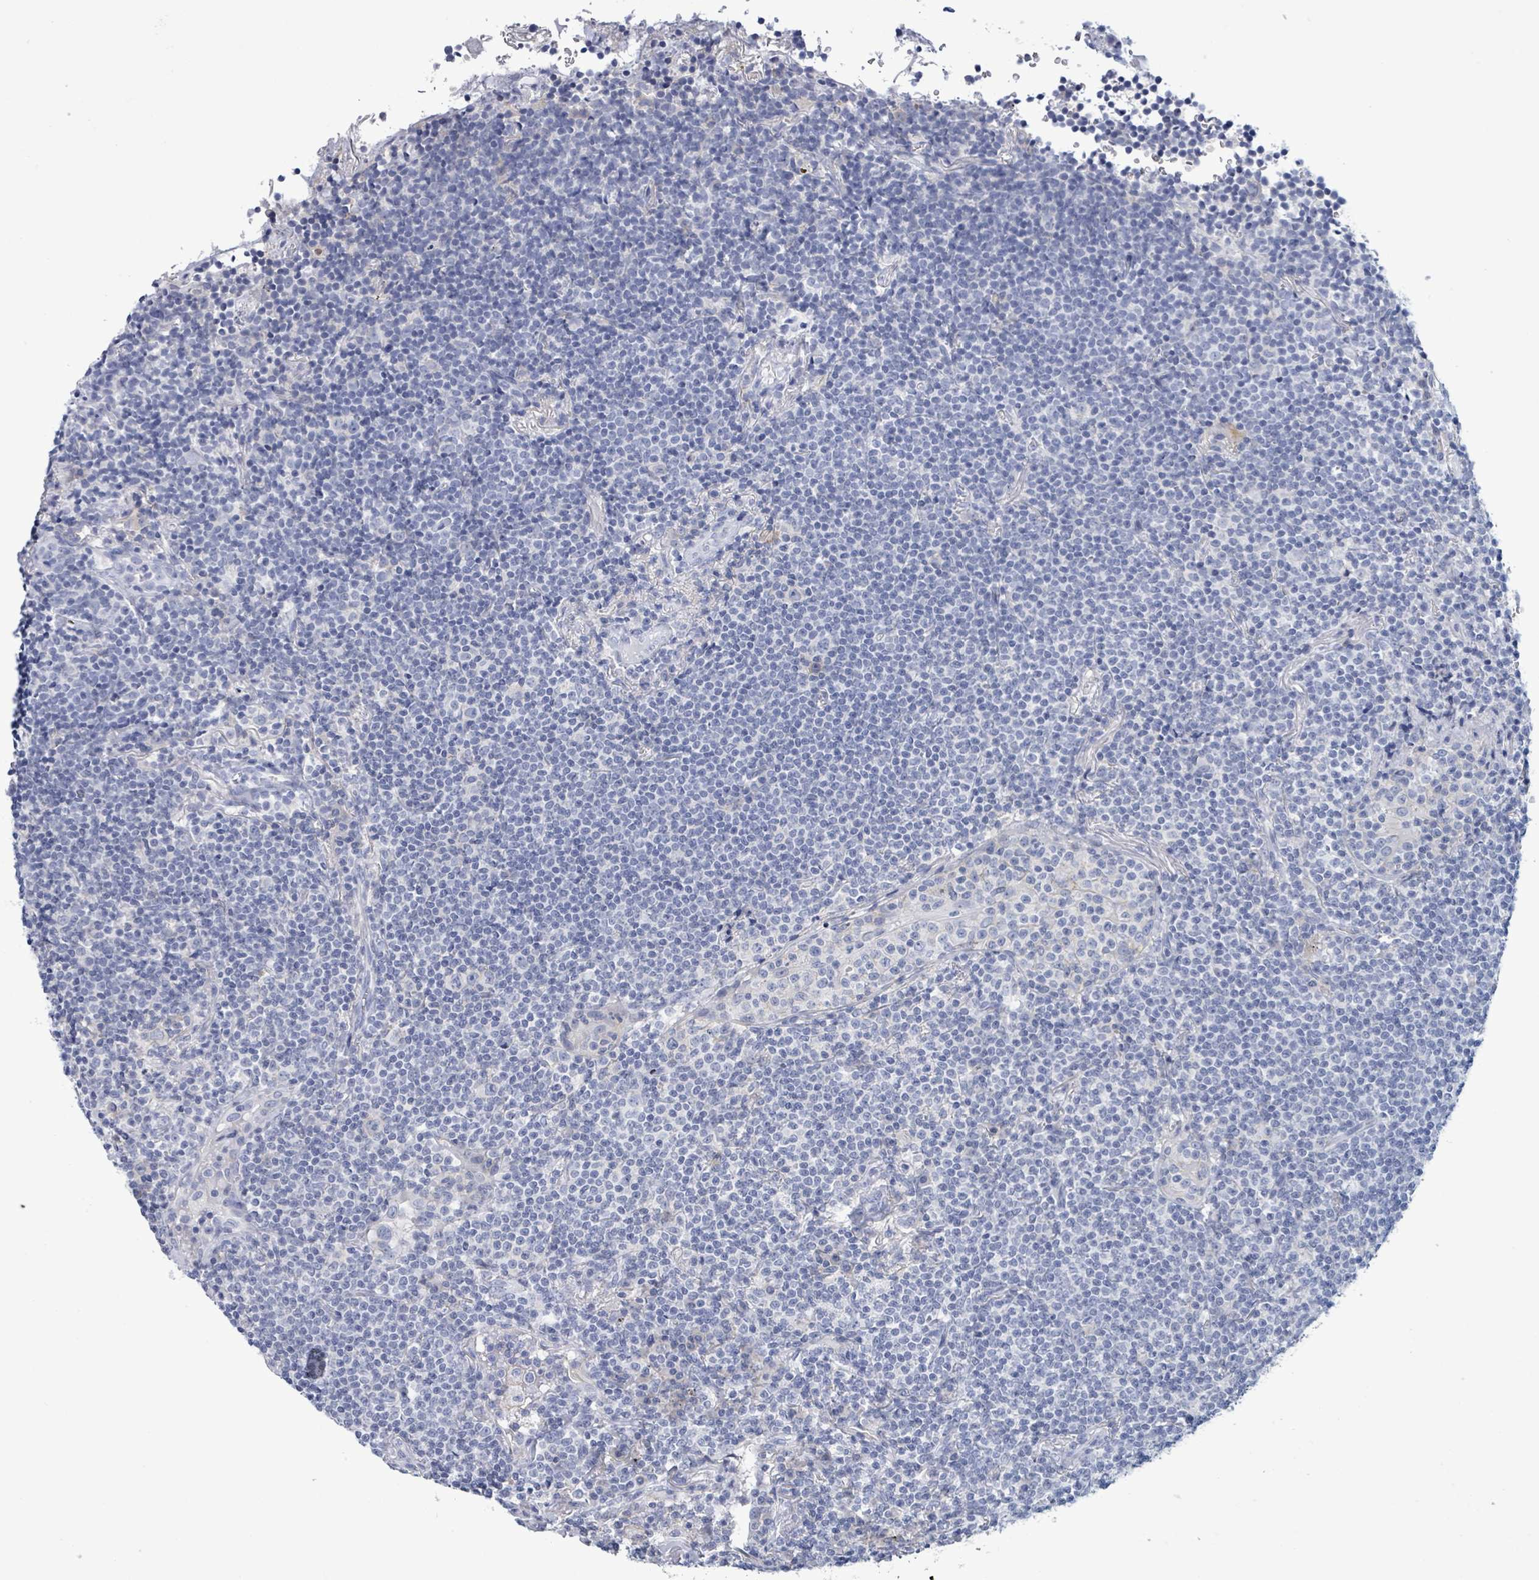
{"staining": {"intensity": "negative", "quantity": "none", "location": "none"}, "tissue": "lymphoma", "cell_type": "Tumor cells", "image_type": "cancer", "snomed": [{"axis": "morphology", "description": "Malignant lymphoma, non-Hodgkin's type, Low grade"}, {"axis": "topography", "description": "Lung"}], "caption": "Immunohistochemistry (IHC) of lymphoma demonstrates no expression in tumor cells. Brightfield microscopy of IHC stained with DAB (brown) and hematoxylin (blue), captured at high magnification.", "gene": "BSG", "patient": {"sex": "female", "age": 71}}